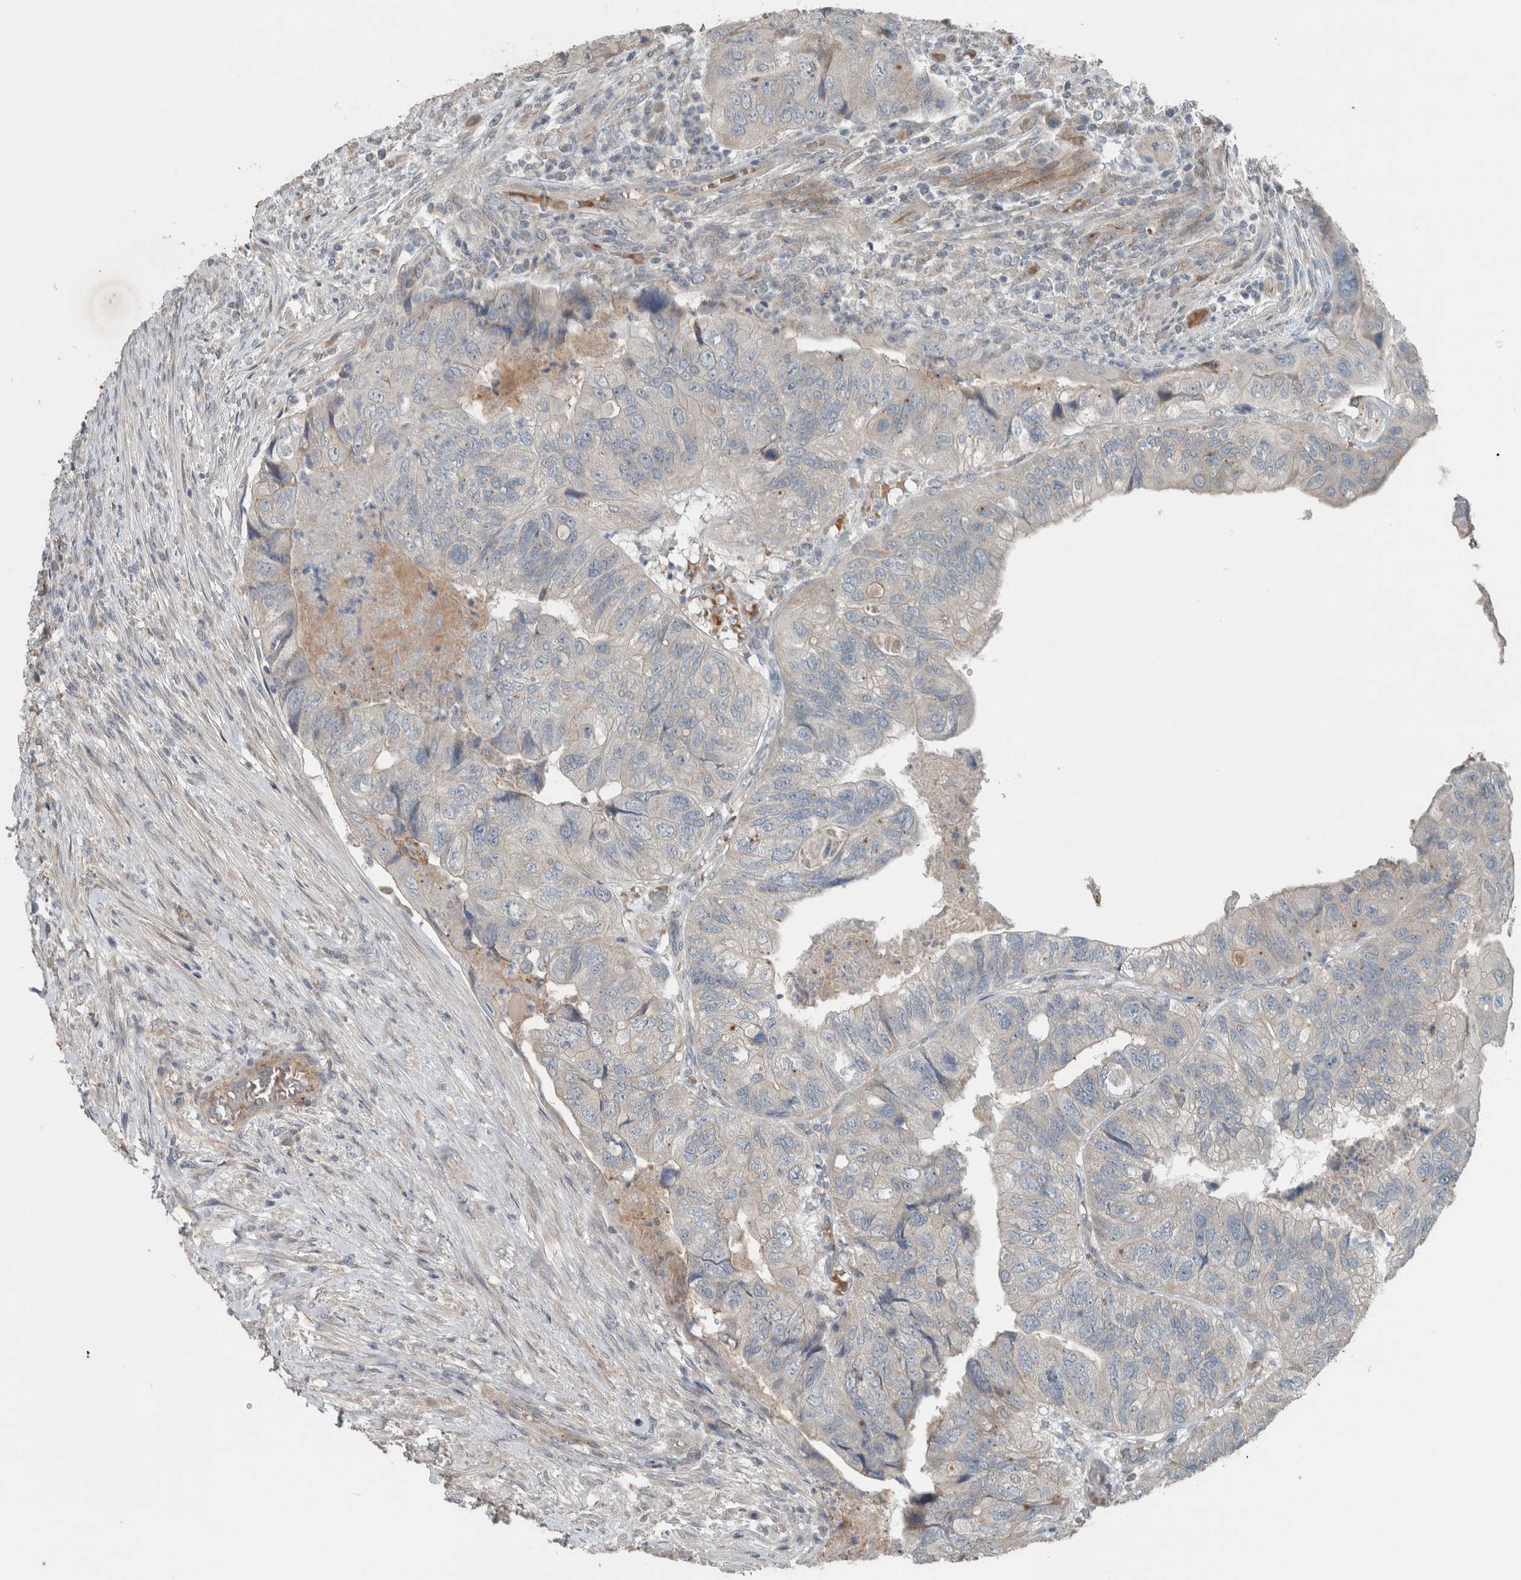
{"staining": {"intensity": "negative", "quantity": "none", "location": "none"}, "tissue": "colorectal cancer", "cell_type": "Tumor cells", "image_type": "cancer", "snomed": [{"axis": "morphology", "description": "Adenocarcinoma, NOS"}, {"axis": "topography", "description": "Rectum"}], "caption": "This photomicrograph is of colorectal cancer (adenocarcinoma) stained with immunohistochemistry (IHC) to label a protein in brown with the nuclei are counter-stained blue. There is no expression in tumor cells. (Brightfield microscopy of DAB IHC at high magnification).", "gene": "JADE2", "patient": {"sex": "male", "age": 63}}